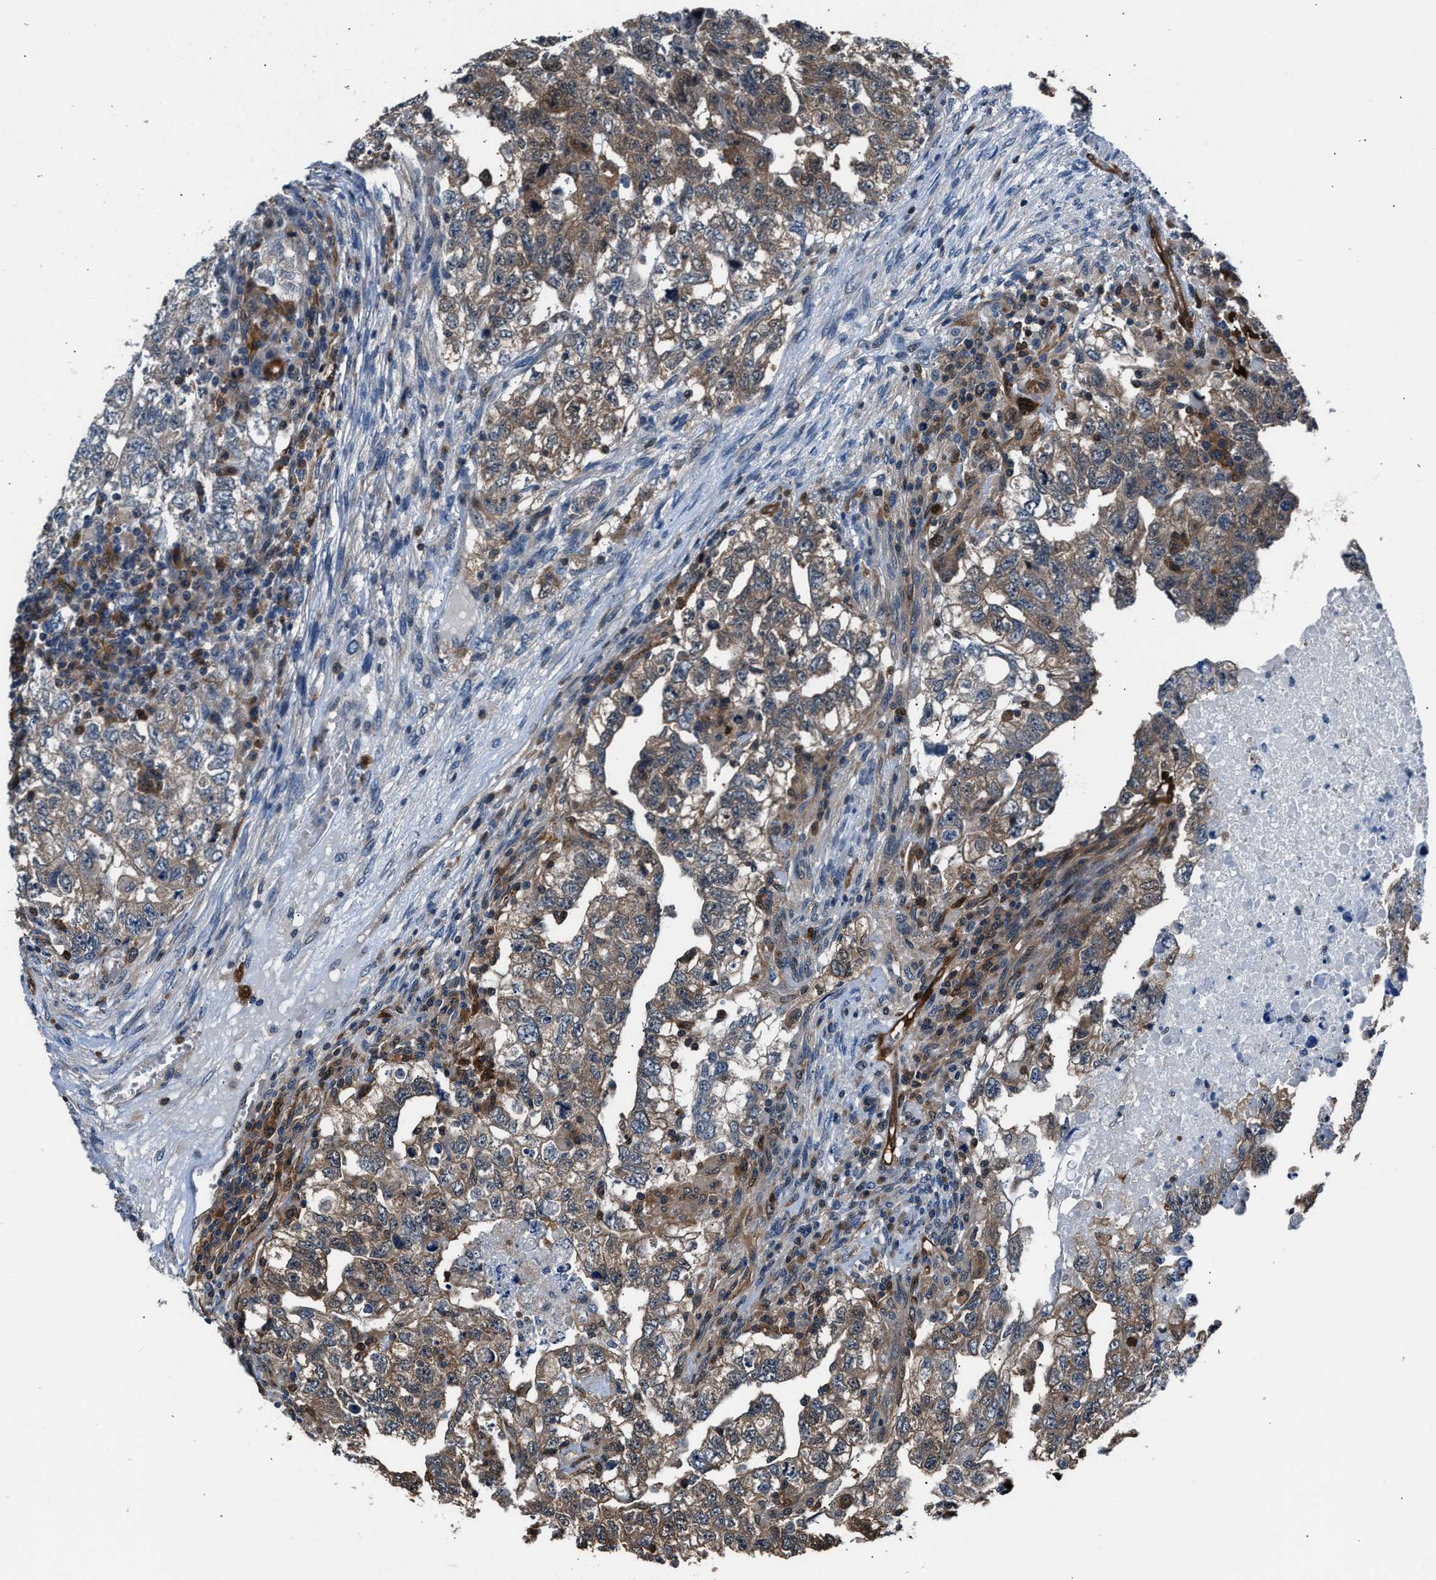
{"staining": {"intensity": "weak", "quantity": ">75%", "location": "cytoplasmic/membranous"}, "tissue": "testis cancer", "cell_type": "Tumor cells", "image_type": "cancer", "snomed": [{"axis": "morphology", "description": "Carcinoma, Embryonal, NOS"}, {"axis": "topography", "description": "Testis"}], "caption": "The immunohistochemical stain shows weak cytoplasmic/membranous expression in tumor cells of testis embryonal carcinoma tissue. Immunohistochemistry (ihc) stains the protein of interest in brown and the nuclei are stained blue.", "gene": "PPA1", "patient": {"sex": "male", "age": 36}}